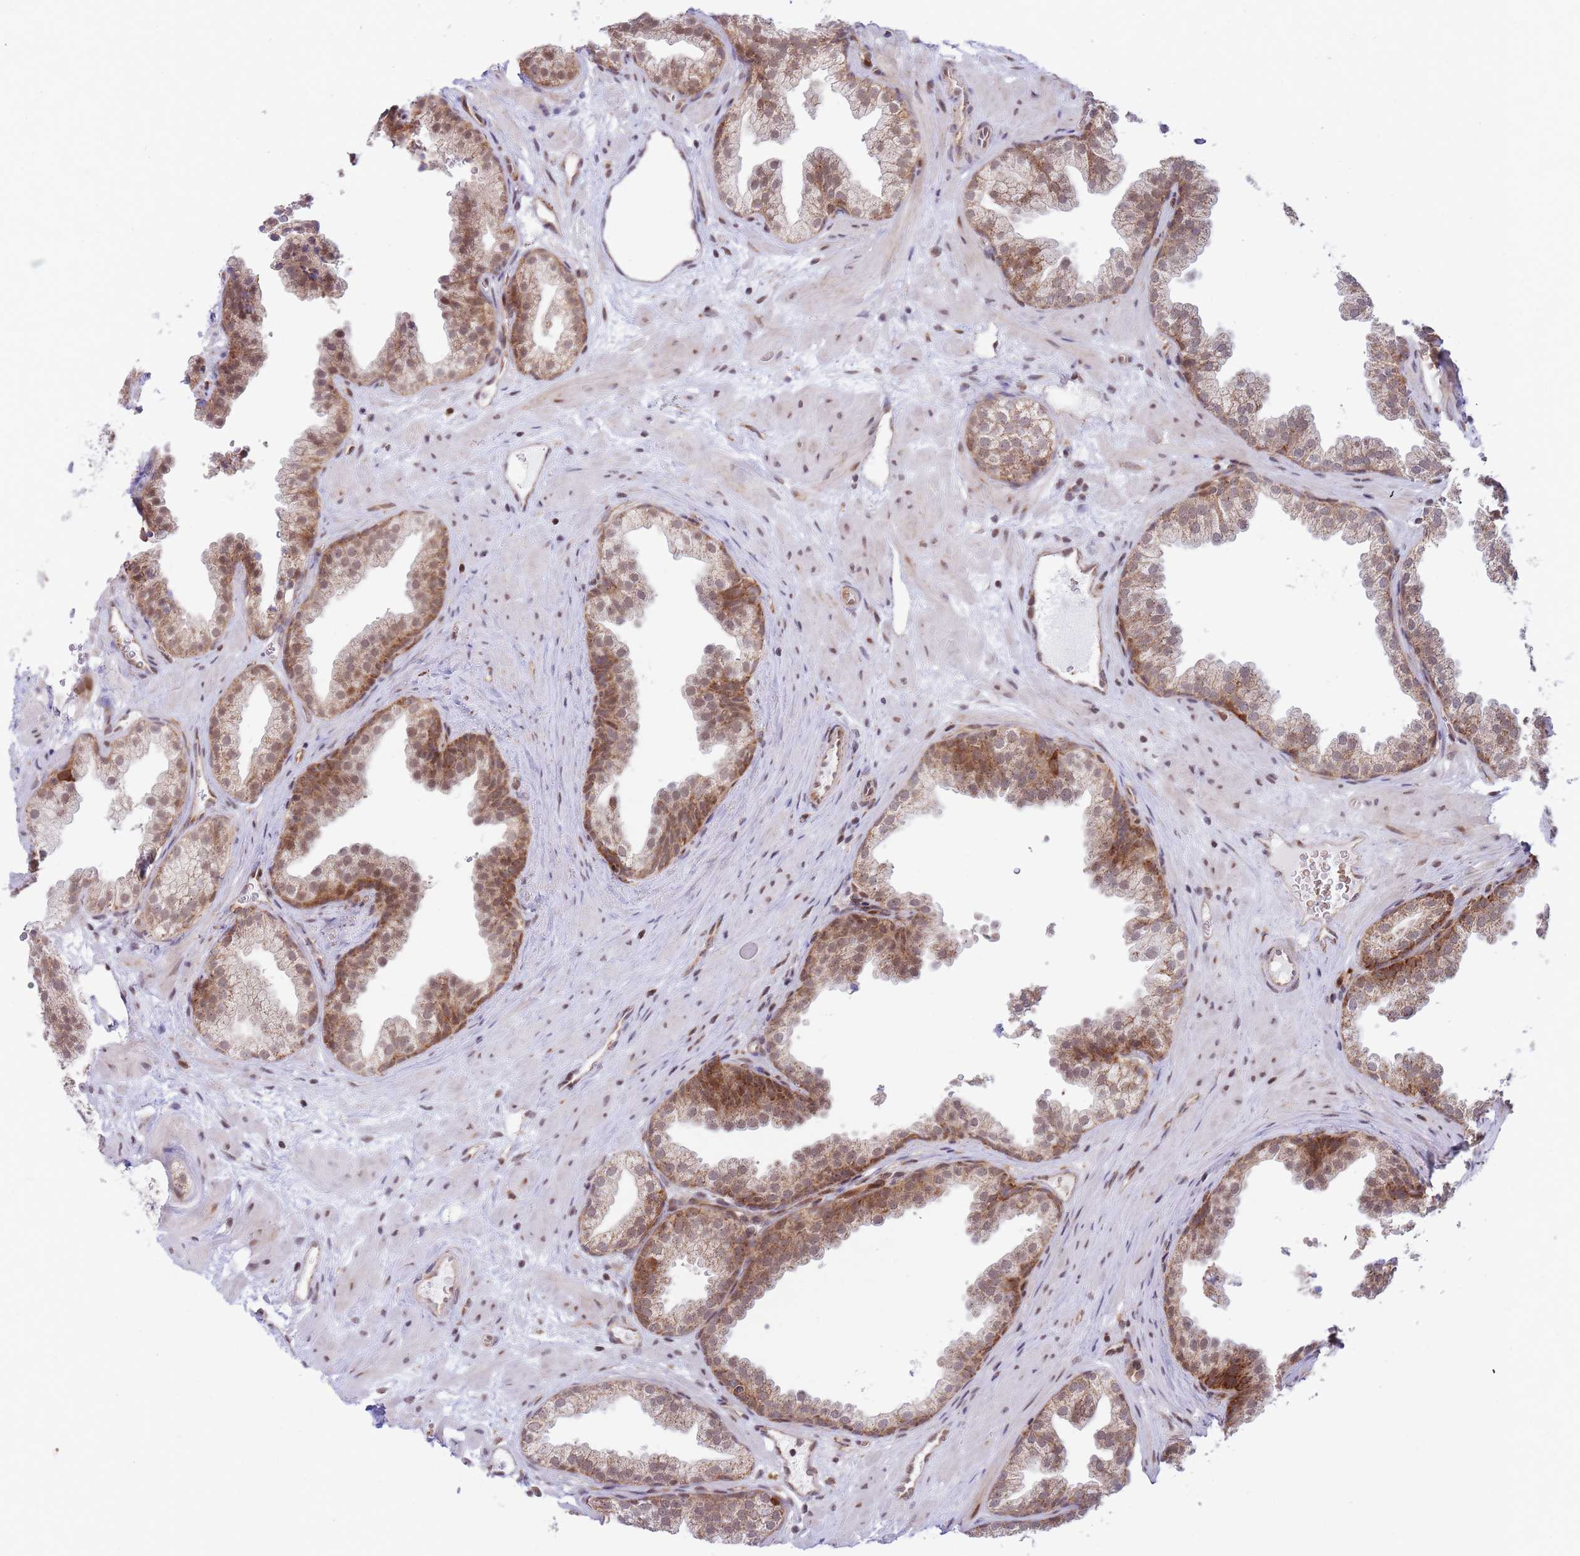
{"staining": {"intensity": "moderate", "quantity": "25%-75%", "location": "cytoplasmic/membranous,nuclear"}, "tissue": "prostate", "cell_type": "Glandular cells", "image_type": "normal", "snomed": [{"axis": "morphology", "description": "Normal tissue, NOS"}, {"axis": "topography", "description": "Prostate"}], "caption": "There is medium levels of moderate cytoplasmic/membranous,nuclear expression in glandular cells of benign prostate, as demonstrated by immunohistochemical staining (brown color).", "gene": "BOD1L1", "patient": {"sex": "male", "age": 37}}